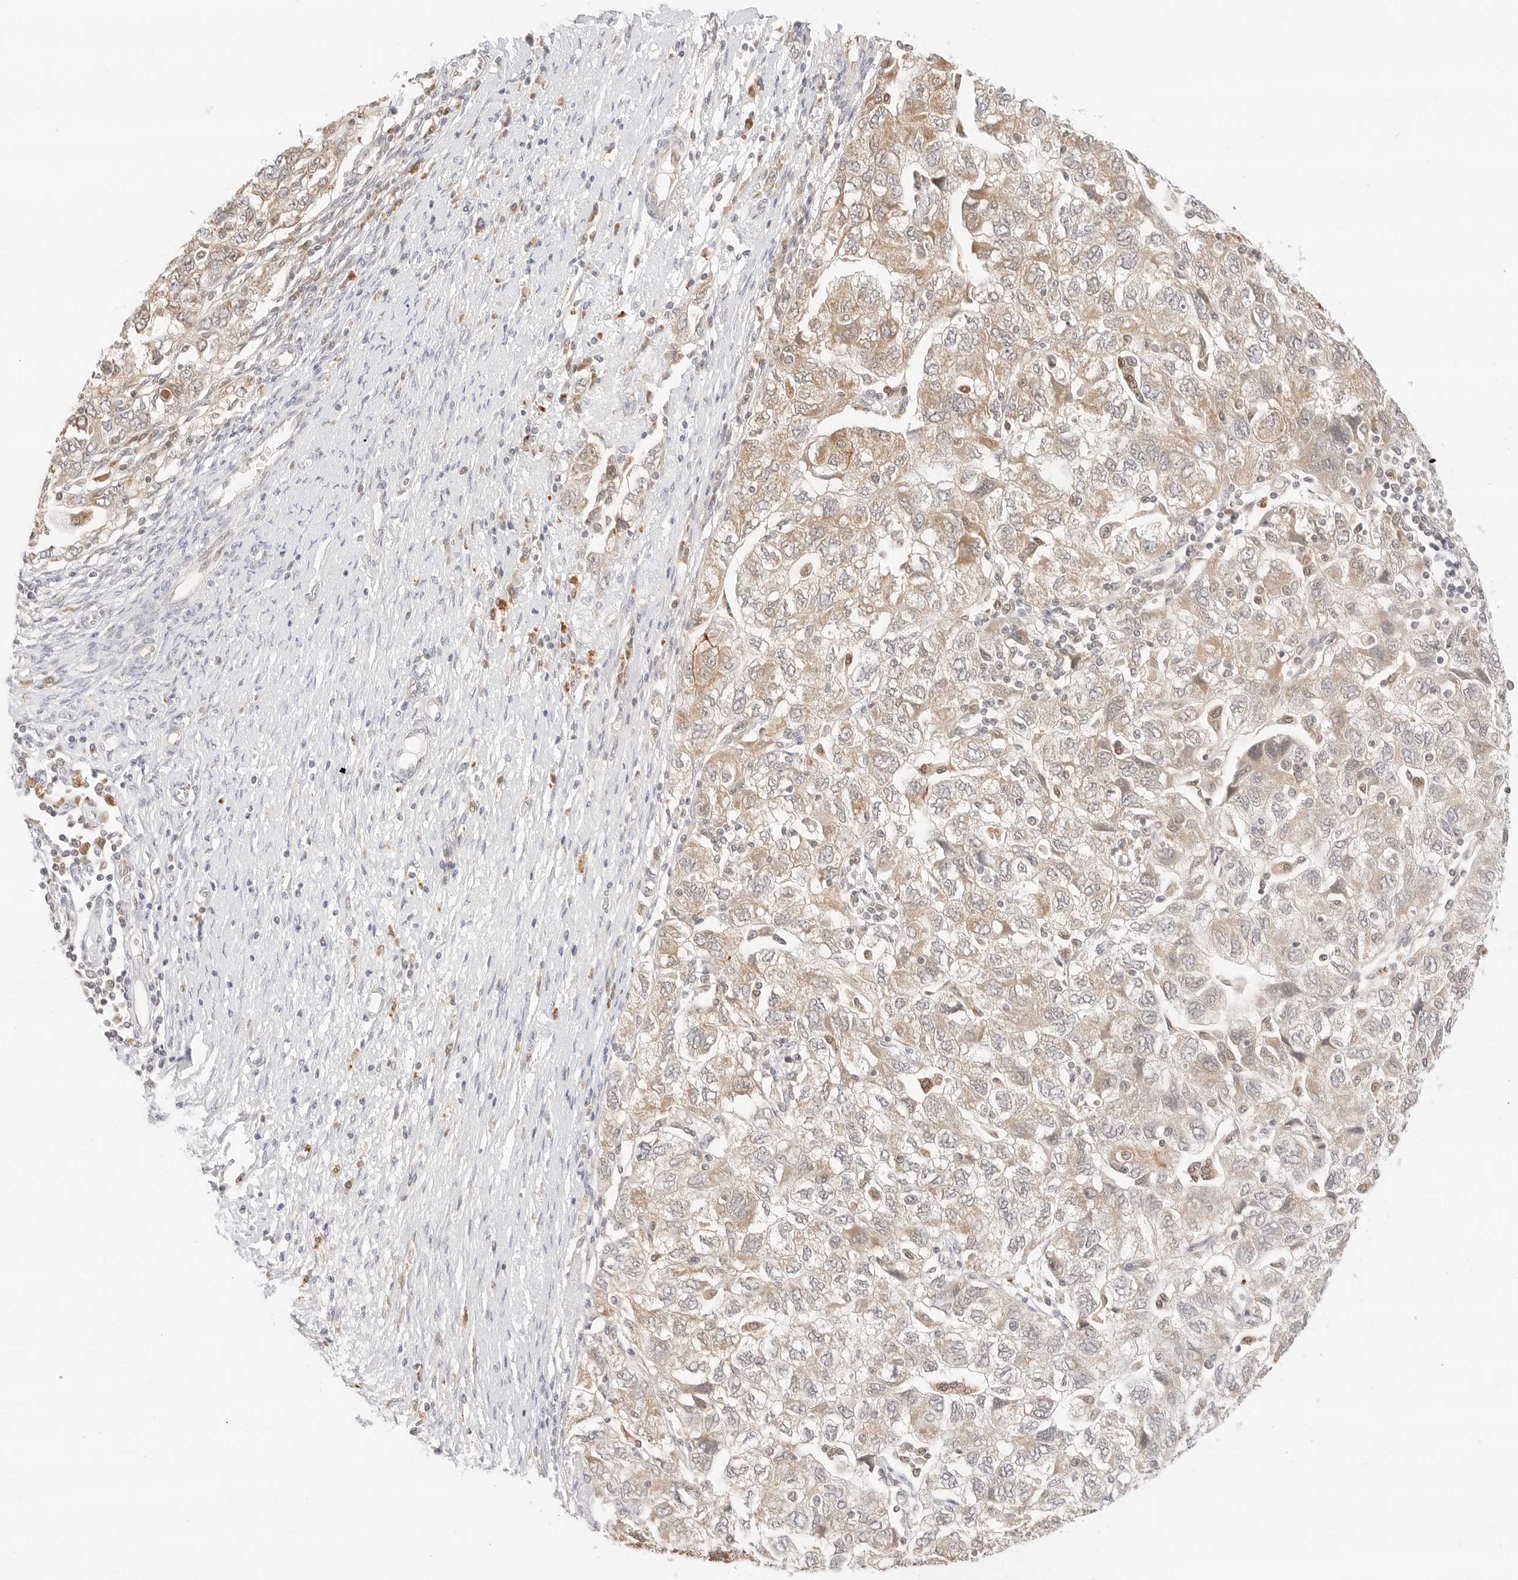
{"staining": {"intensity": "weak", "quantity": ">75%", "location": "cytoplasmic/membranous"}, "tissue": "ovarian cancer", "cell_type": "Tumor cells", "image_type": "cancer", "snomed": [{"axis": "morphology", "description": "Carcinoma, NOS"}, {"axis": "morphology", "description": "Cystadenocarcinoma, serous, NOS"}, {"axis": "topography", "description": "Ovary"}], "caption": "An IHC micrograph of tumor tissue is shown. Protein staining in brown labels weak cytoplasmic/membranous positivity in ovarian cancer (serous cystadenocarcinoma) within tumor cells.", "gene": "ERO1B", "patient": {"sex": "female", "age": 69}}